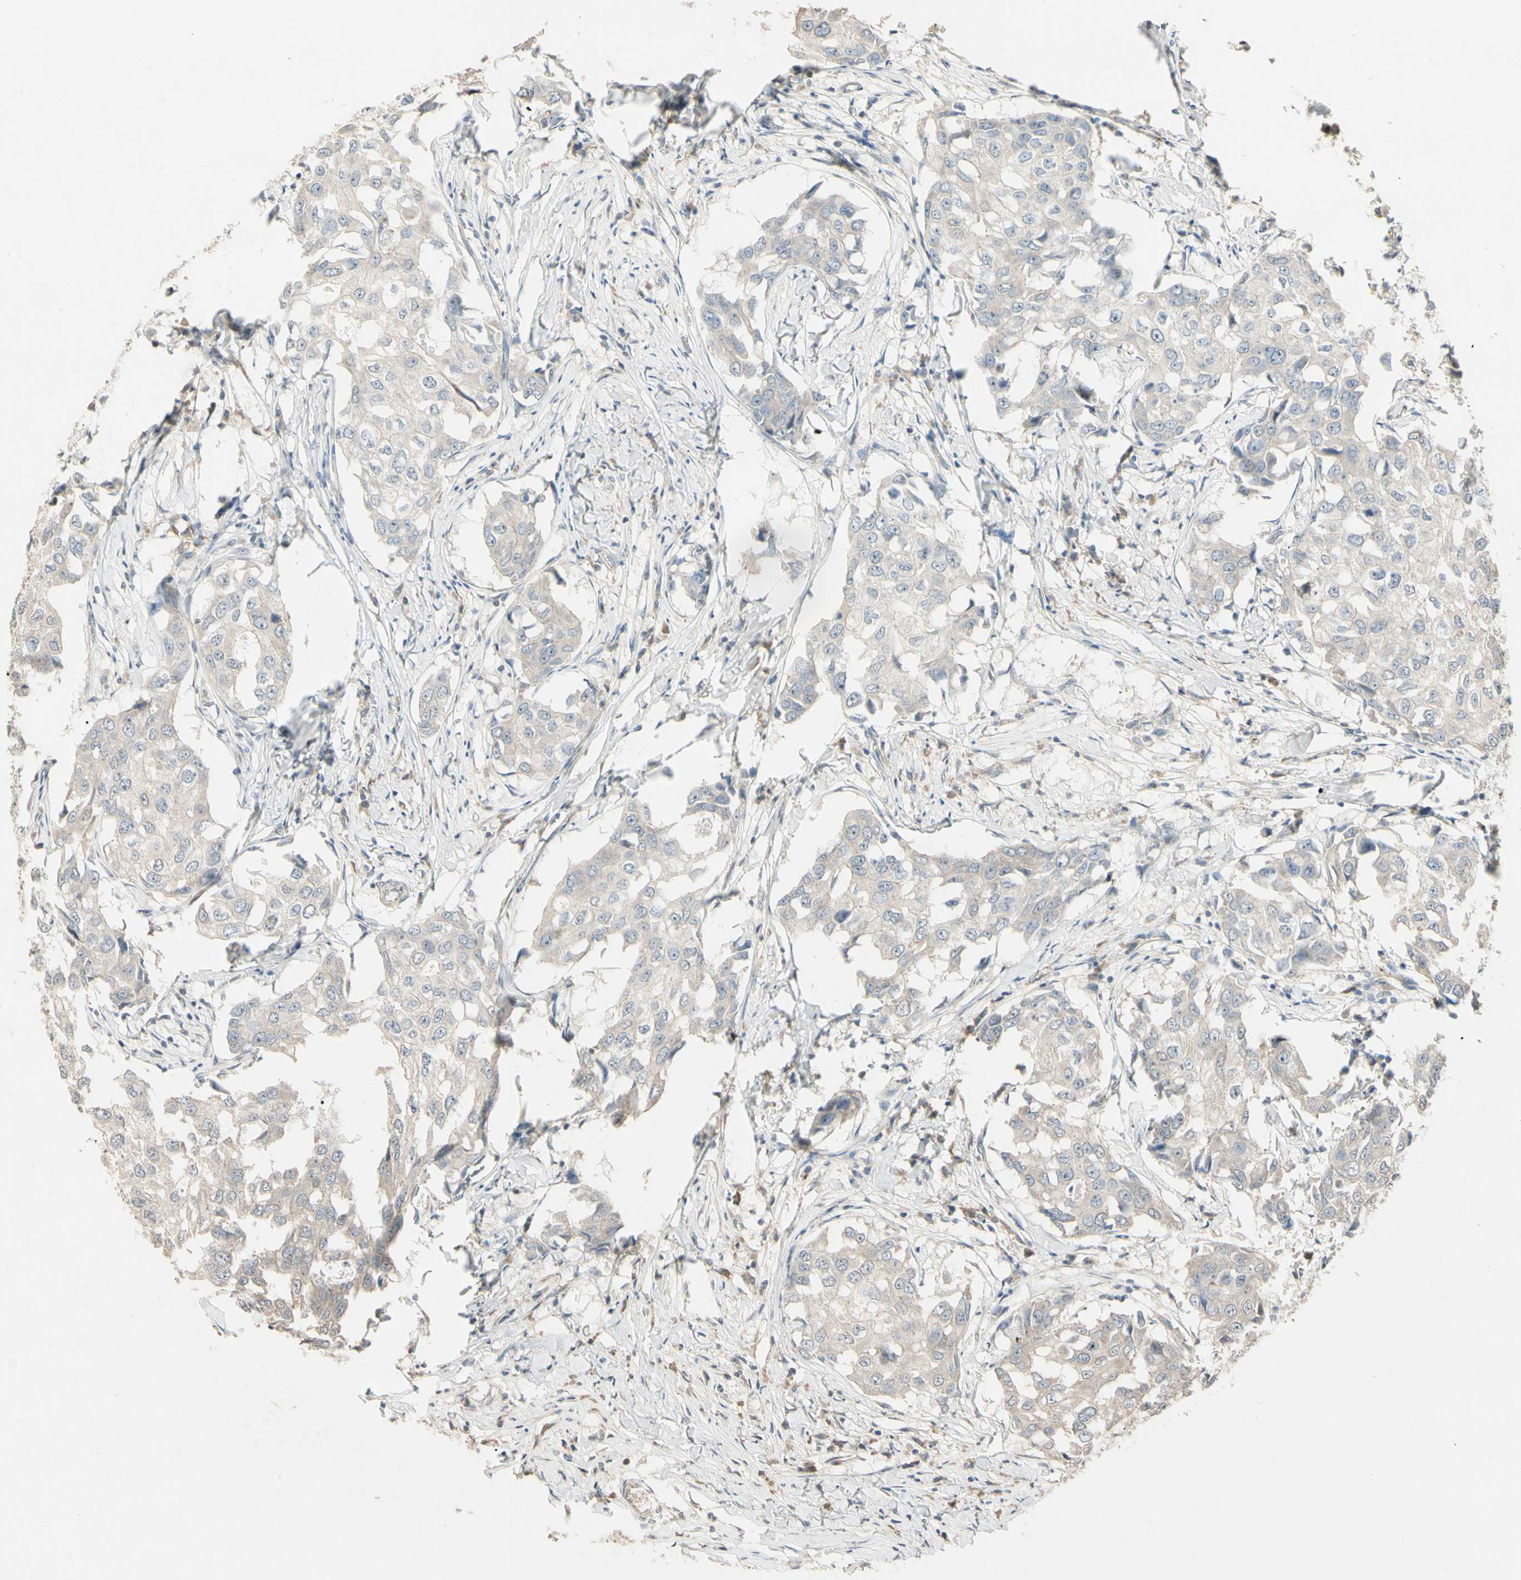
{"staining": {"intensity": "weak", "quantity": "<25%", "location": "cytoplasmic/membranous"}, "tissue": "breast cancer", "cell_type": "Tumor cells", "image_type": "cancer", "snomed": [{"axis": "morphology", "description": "Duct carcinoma"}, {"axis": "topography", "description": "Breast"}], "caption": "IHC micrograph of neoplastic tissue: human breast cancer (intraductal carcinoma) stained with DAB (3,3'-diaminobenzidine) reveals no significant protein positivity in tumor cells.", "gene": "P3H2", "patient": {"sex": "female", "age": 27}}